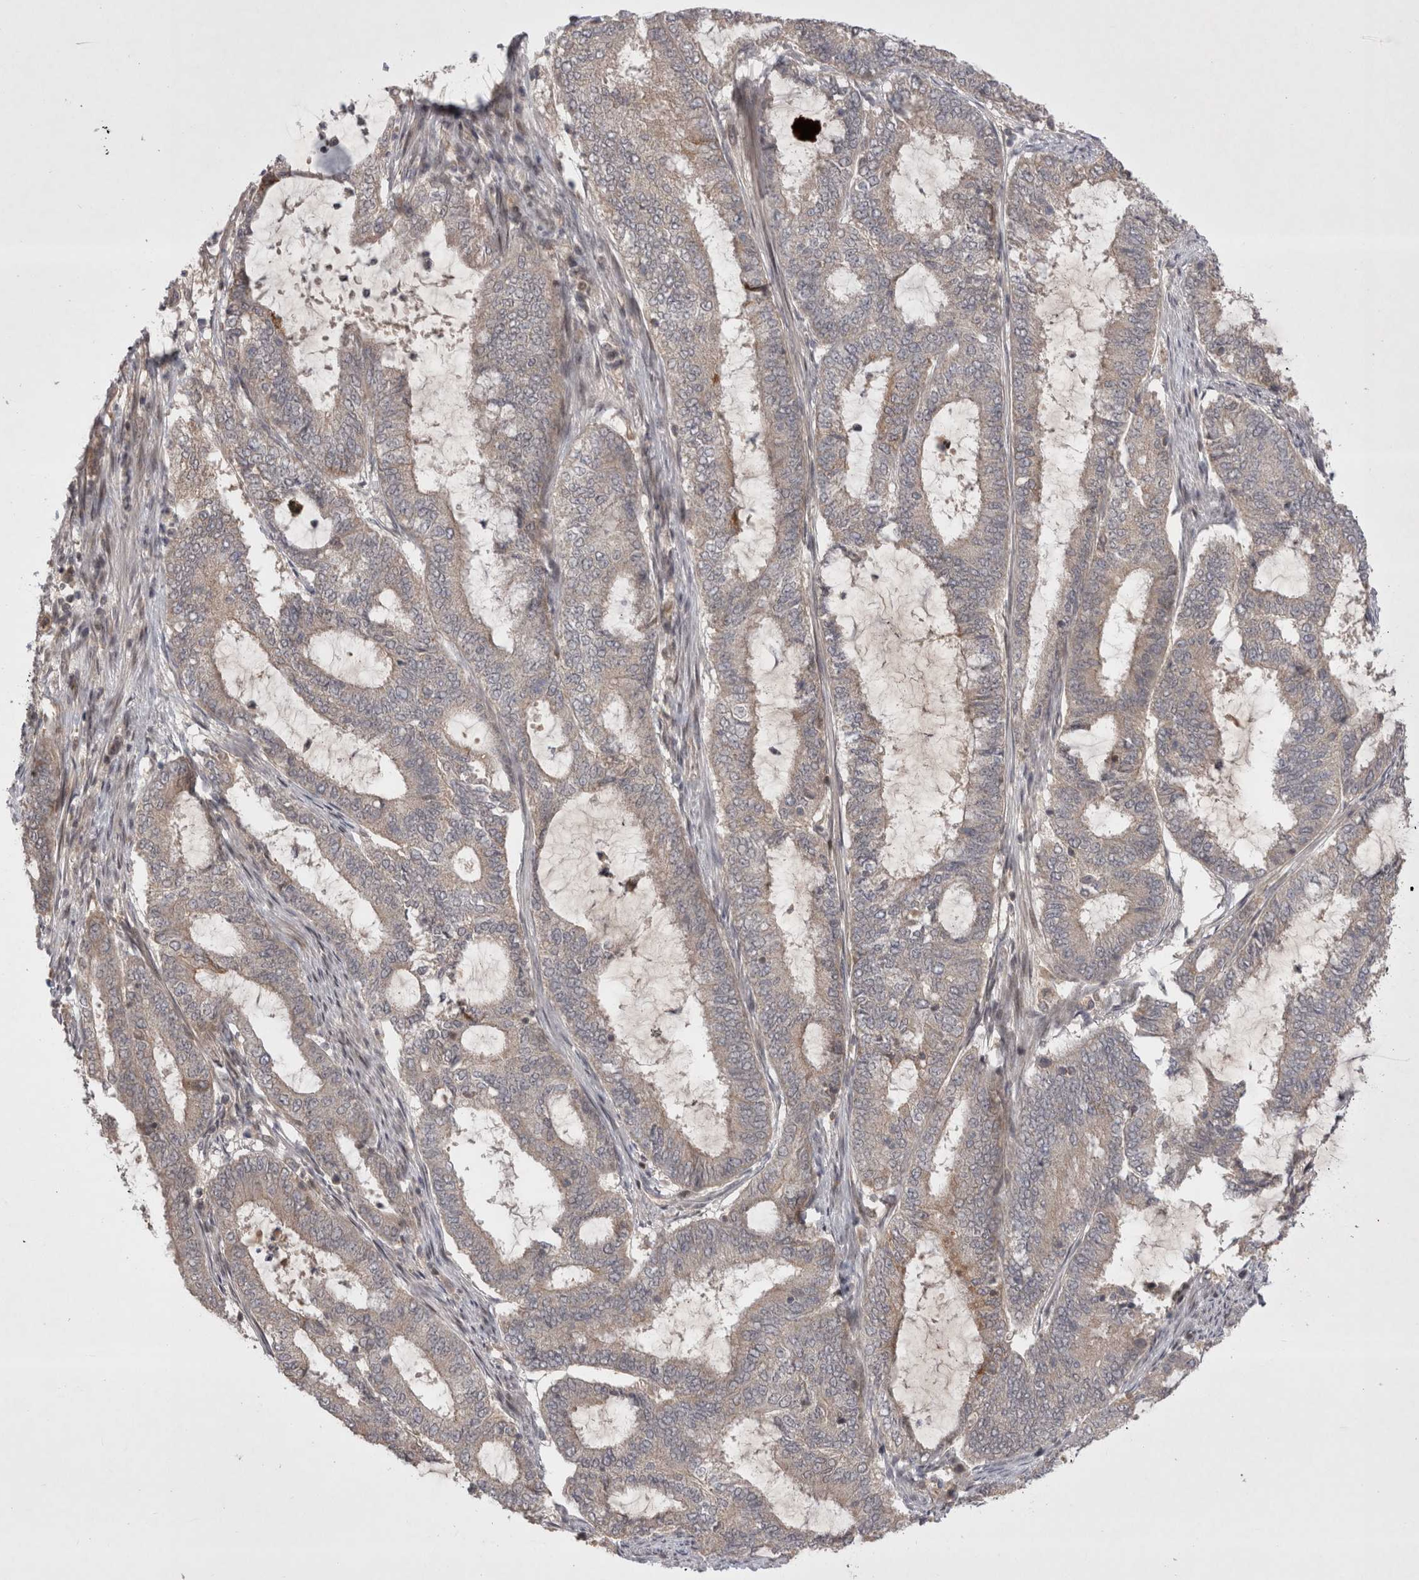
{"staining": {"intensity": "weak", "quantity": "<25%", "location": "cytoplasmic/membranous"}, "tissue": "endometrial cancer", "cell_type": "Tumor cells", "image_type": "cancer", "snomed": [{"axis": "morphology", "description": "Adenocarcinoma, NOS"}, {"axis": "topography", "description": "Endometrium"}], "caption": "Protein analysis of adenocarcinoma (endometrial) displays no significant positivity in tumor cells.", "gene": "PLEKHM1", "patient": {"sex": "female", "age": 51}}